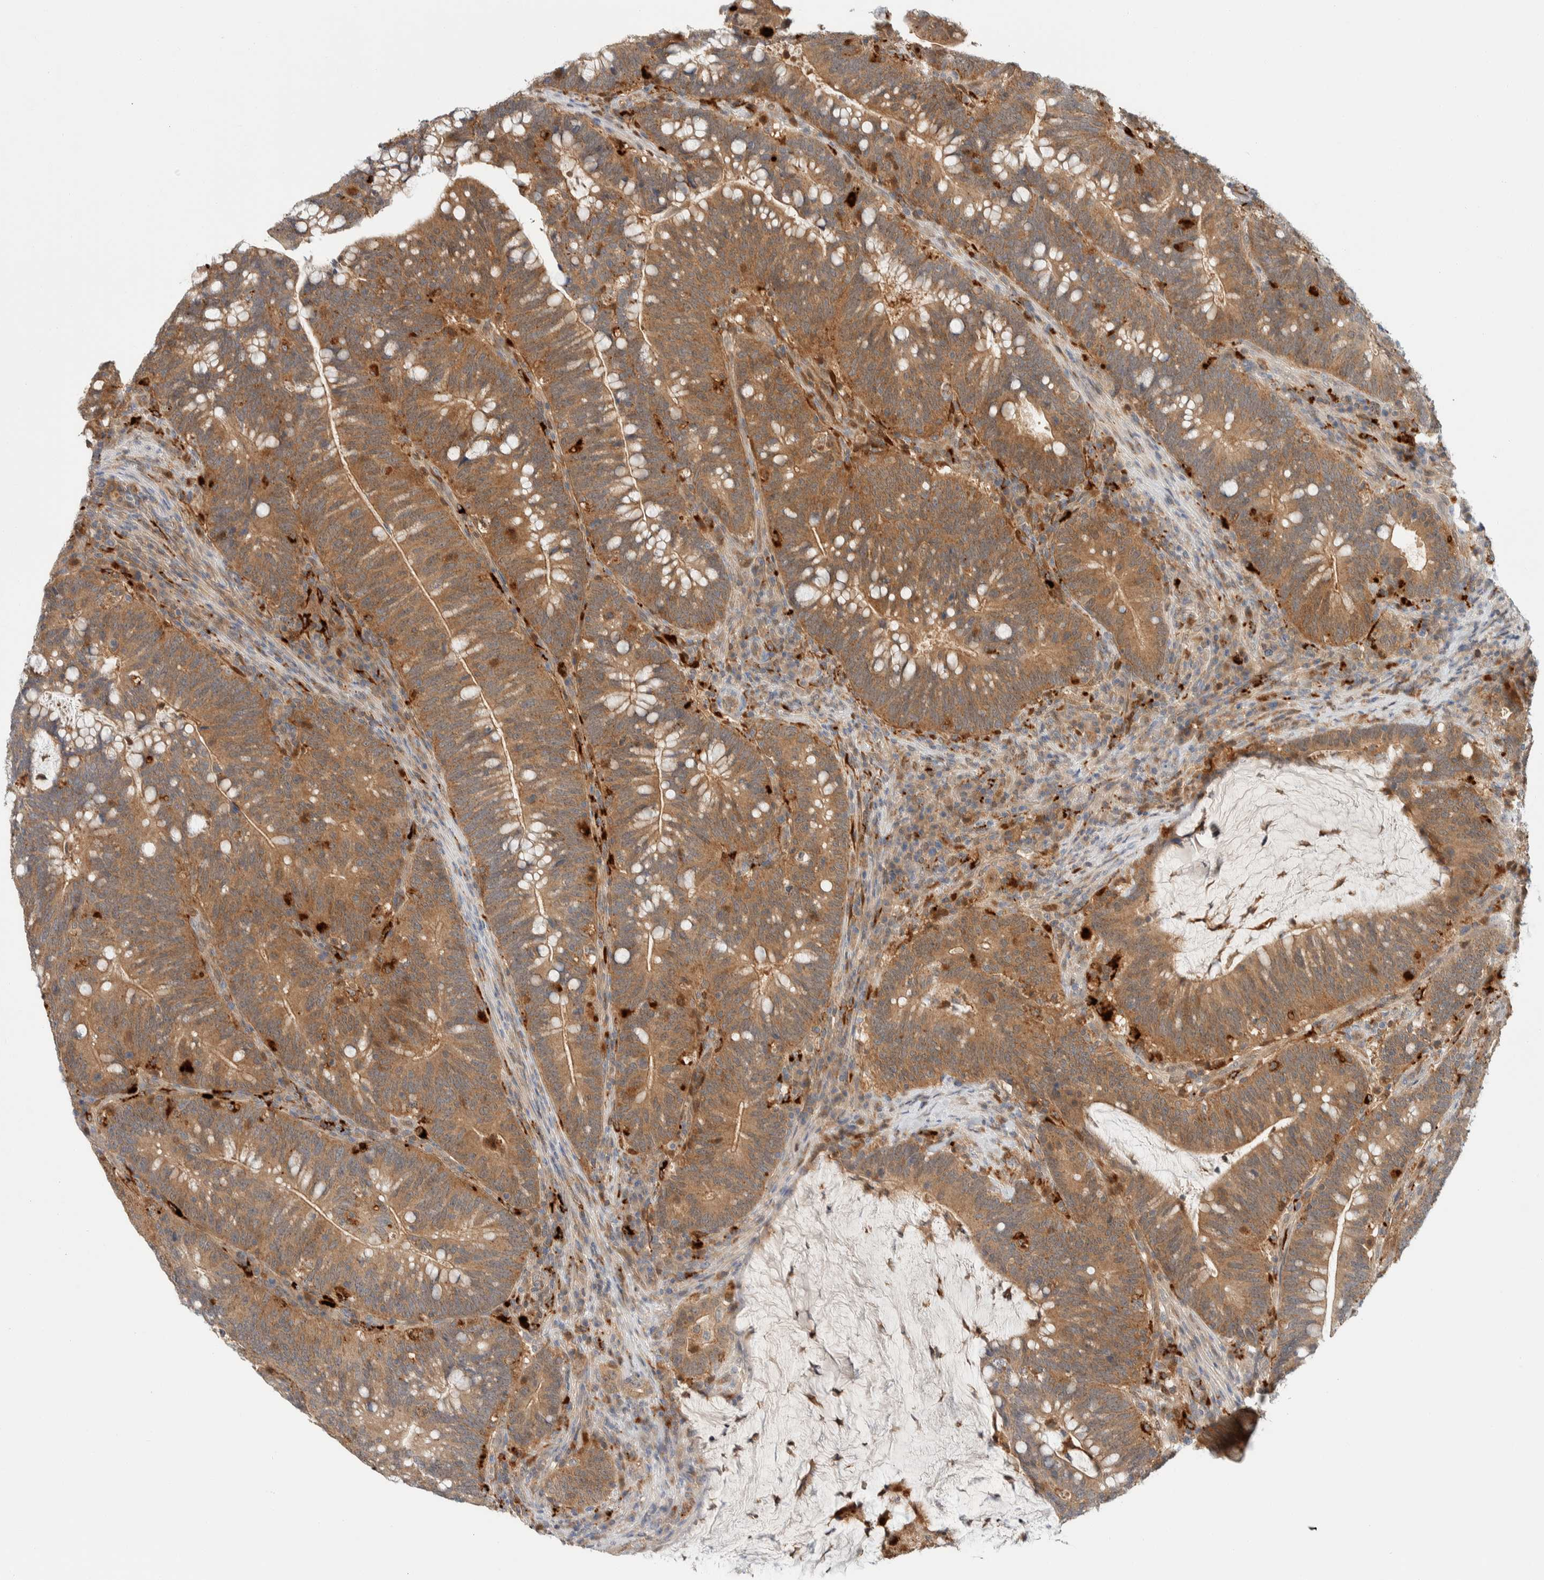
{"staining": {"intensity": "moderate", "quantity": ">75%", "location": "cytoplasmic/membranous"}, "tissue": "colorectal cancer", "cell_type": "Tumor cells", "image_type": "cancer", "snomed": [{"axis": "morphology", "description": "Adenocarcinoma, NOS"}, {"axis": "topography", "description": "Colon"}], "caption": "Colorectal cancer stained with DAB (3,3'-diaminobenzidine) IHC demonstrates medium levels of moderate cytoplasmic/membranous positivity in approximately >75% of tumor cells.", "gene": "GCLM", "patient": {"sex": "female", "age": 66}}